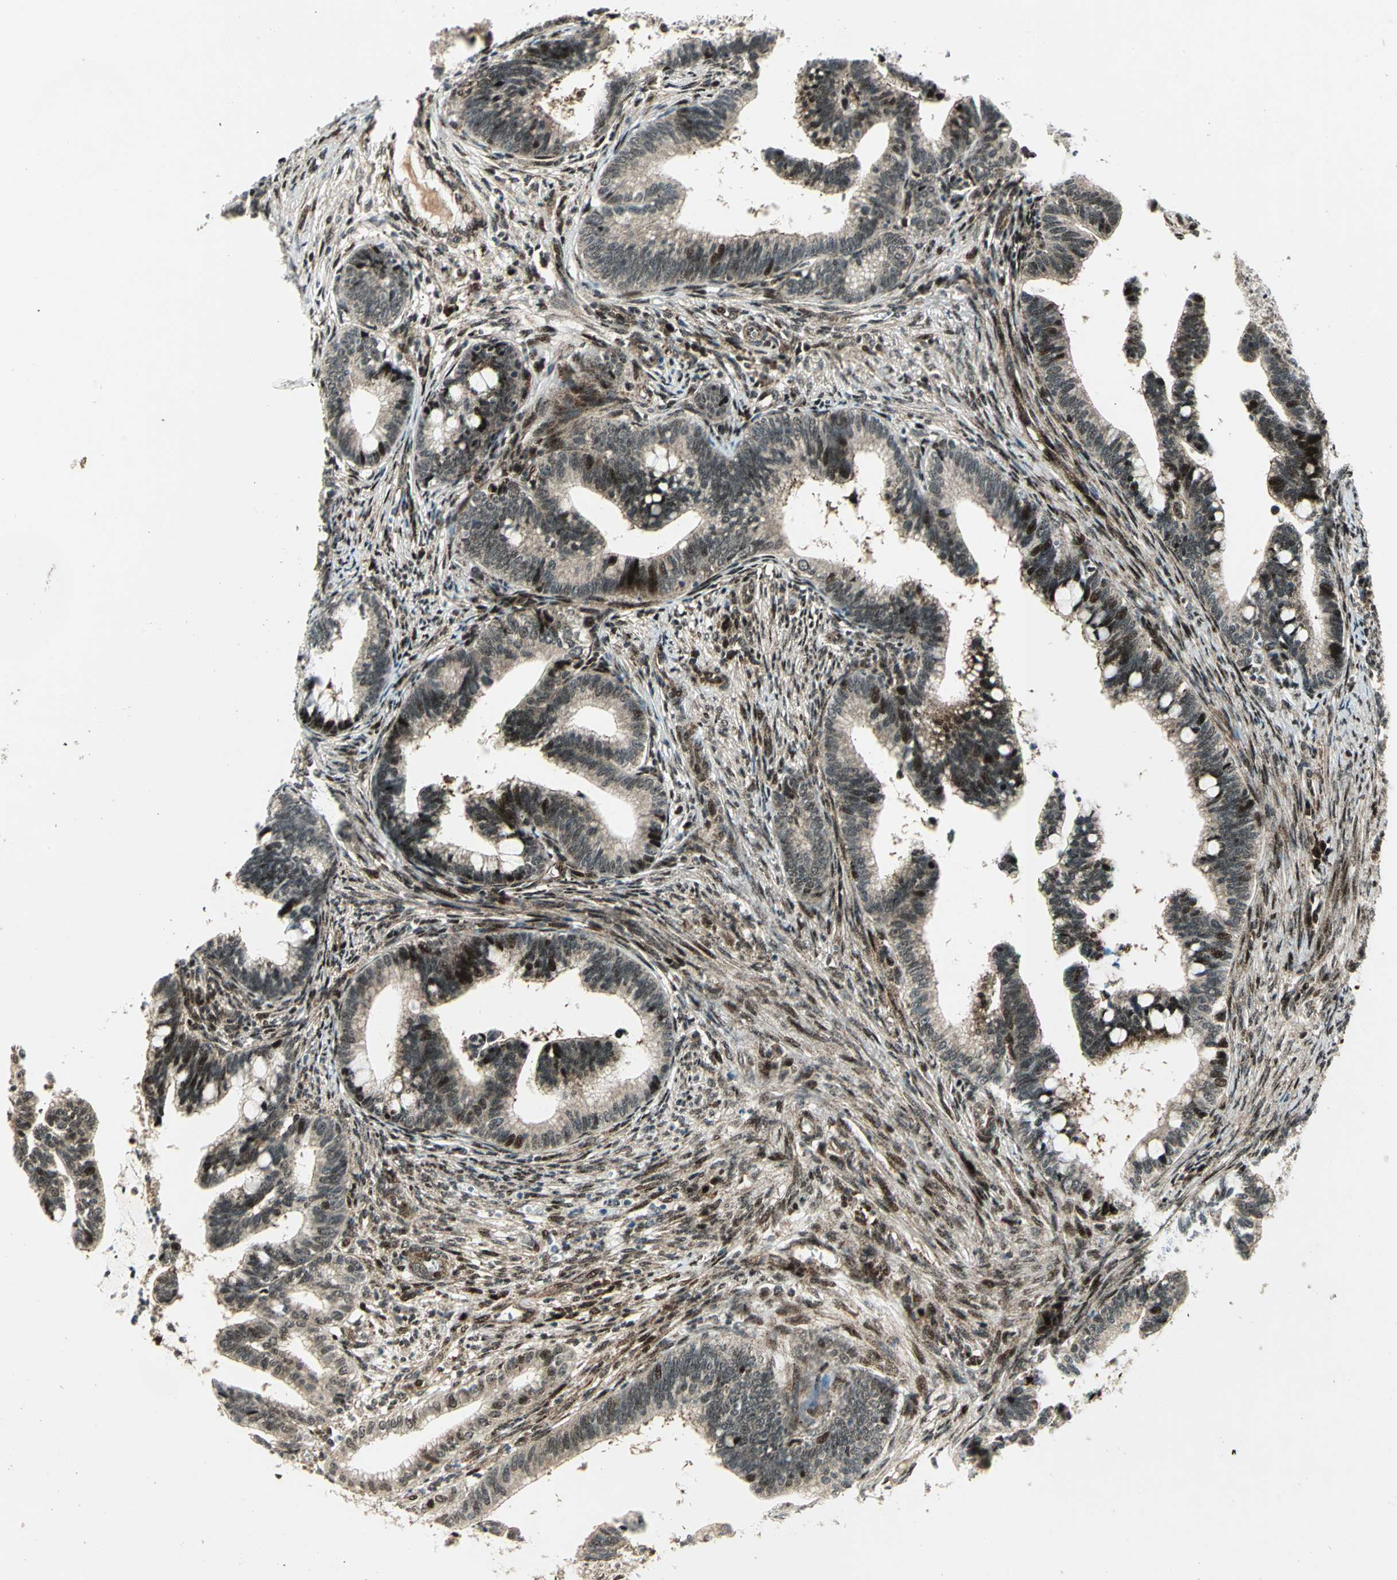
{"staining": {"intensity": "strong", "quantity": ">75%", "location": "cytoplasmic/membranous,nuclear"}, "tissue": "cervical cancer", "cell_type": "Tumor cells", "image_type": "cancer", "snomed": [{"axis": "morphology", "description": "Adenocarcinoma, NOS"}, {"axis": "topography", "description": "Cervix"}], "caption": "High-power microscopy captured an immunohistochemistry (IHC) photomicrograph of adenocarcinoma (cervical), revealing strong cytoplasmic/membranous and nuclear positivity in approximately >75% of tumor cells.", "gene": "COPS5", "patient": {"sex": "female", "age": 36}}